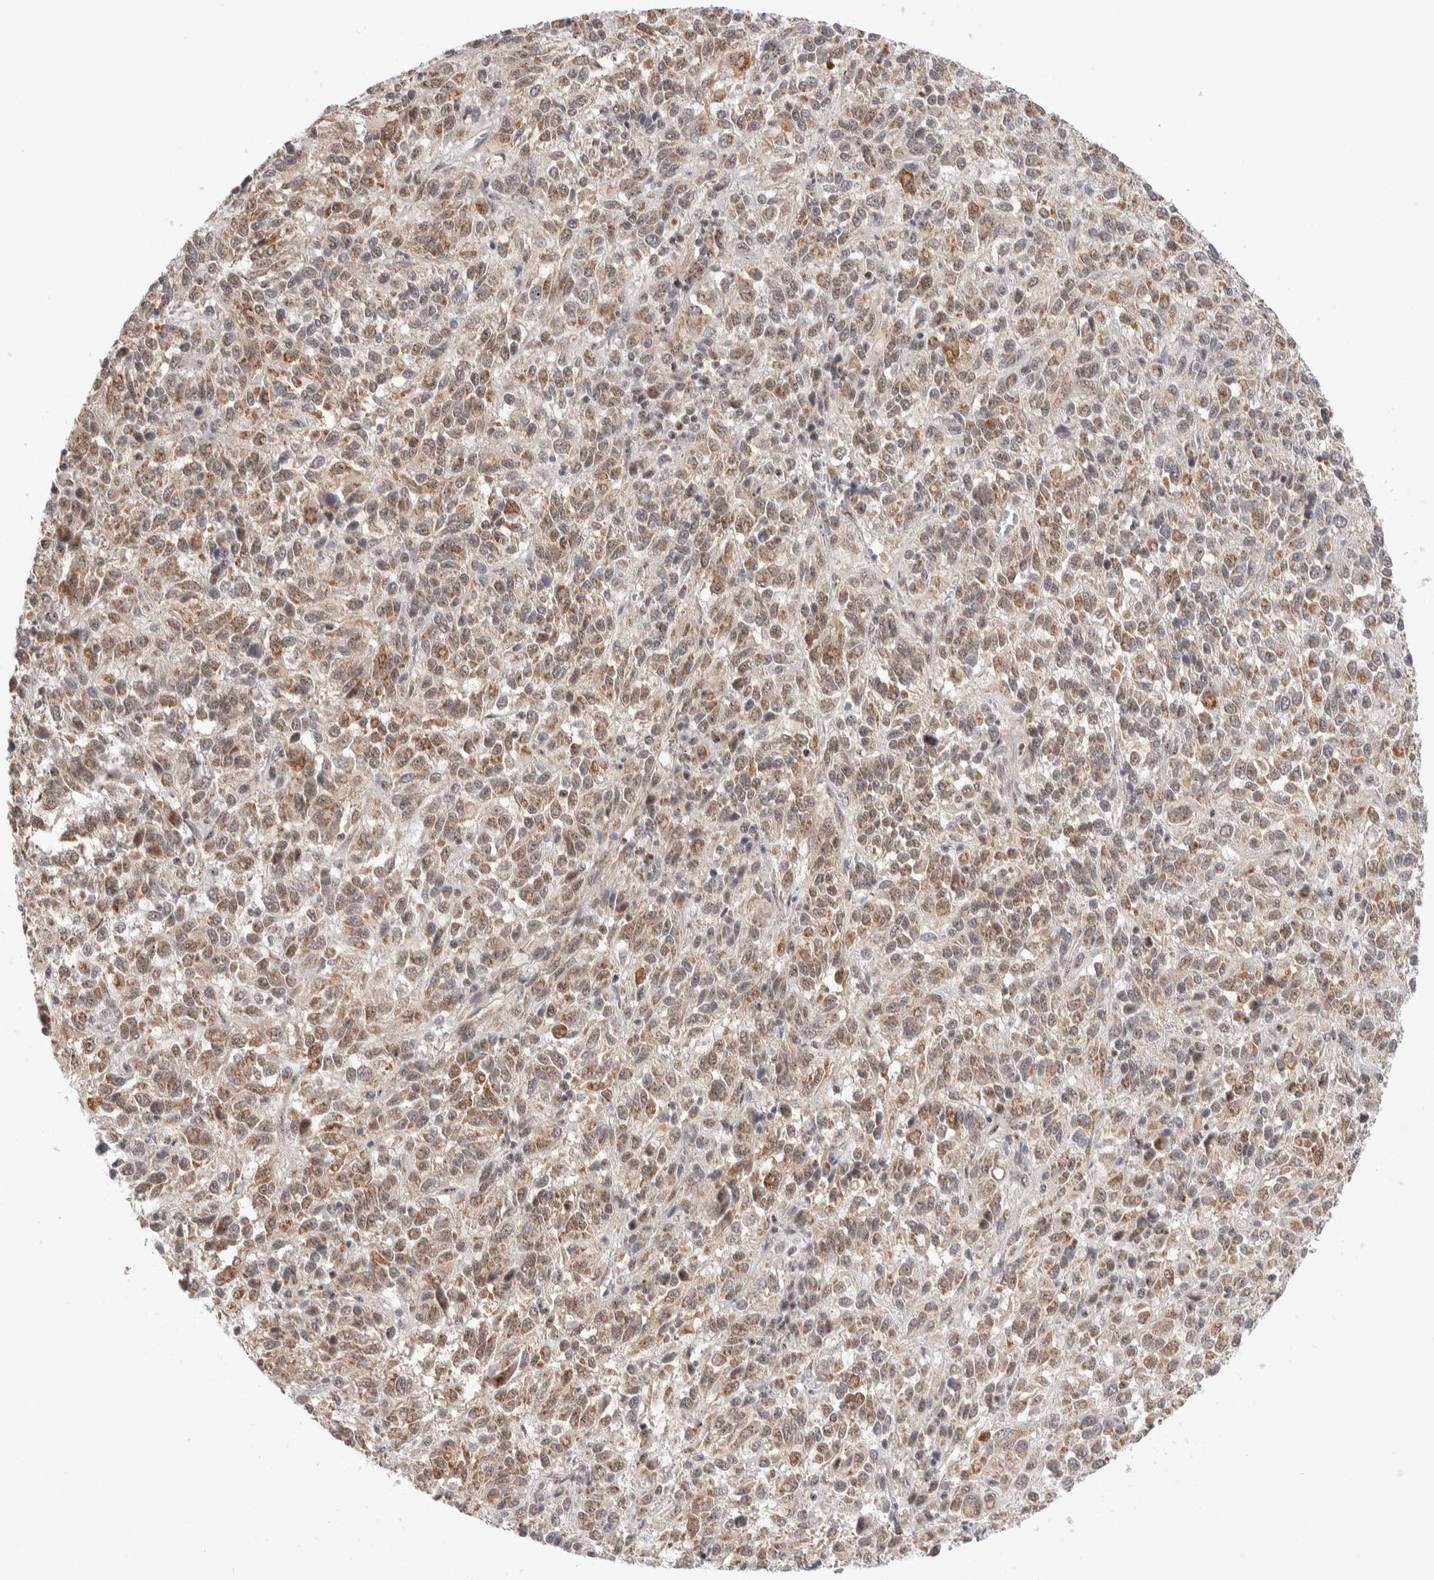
{"staining": {"intensity": "moderate", "quantity": ">75%", "location": "cytoplasmic/membranous,nuclear"}, "tissue": "melanoma", "cell_type": "Tumor cells", "image_type": "cancer", "snomed": [{"axis": "morphology", "description": "Malignant melanoma, Metastatic site"}, {"axis": "topography", "description": "Lung"}], "caption": "DAB immunohistochemical staining of malignant melanoma (metastatic site) displays moderate cytoplasmic/membranous and nuclear protein expression in approximately >75% of tumor cells.", "gene": "ZNF695", "patient": {"sex": "male", "age": 64}}